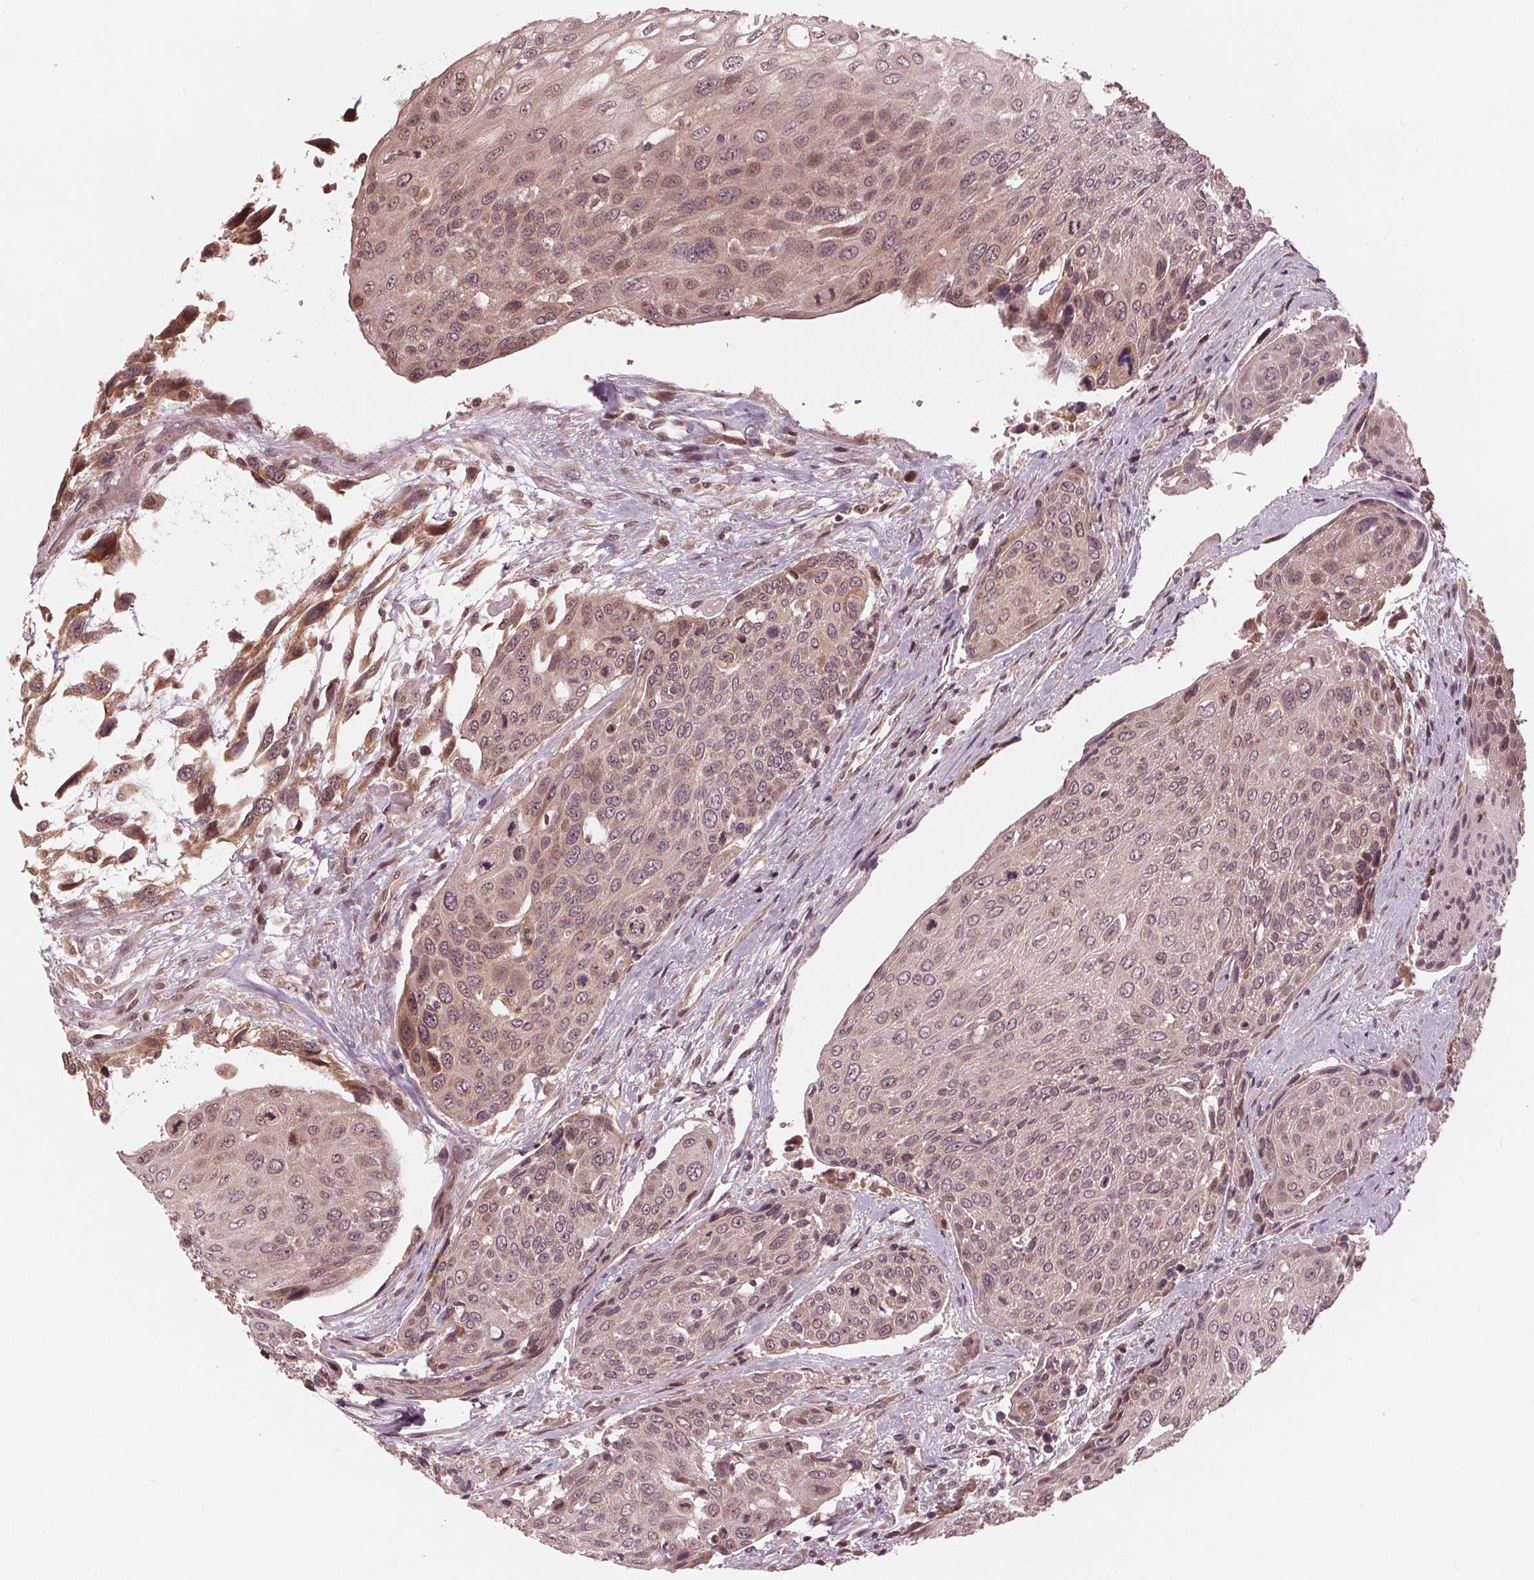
{"staining": {"intensity": "weak", "quantity": ">75%", "location": "cytoplasmic/membranous,nuclear"}, "tissue": "urothelial cancer", "cell_type": "Tumor cells", "image_type": "cancer", "snomed": [{"axis": "morphology", "description": "Urothelial carcinoma, High grade"}, {"axis": "topography", "description": "Urinary bladder"}], "caption": "The immunohistochemical stain shows weak cytoplasmic/membranous and nuclear expression in tumor cells of urothelial cancer tissue.", "gene": "ZNF471", "patient": {"sex": "female", "age": 70}}